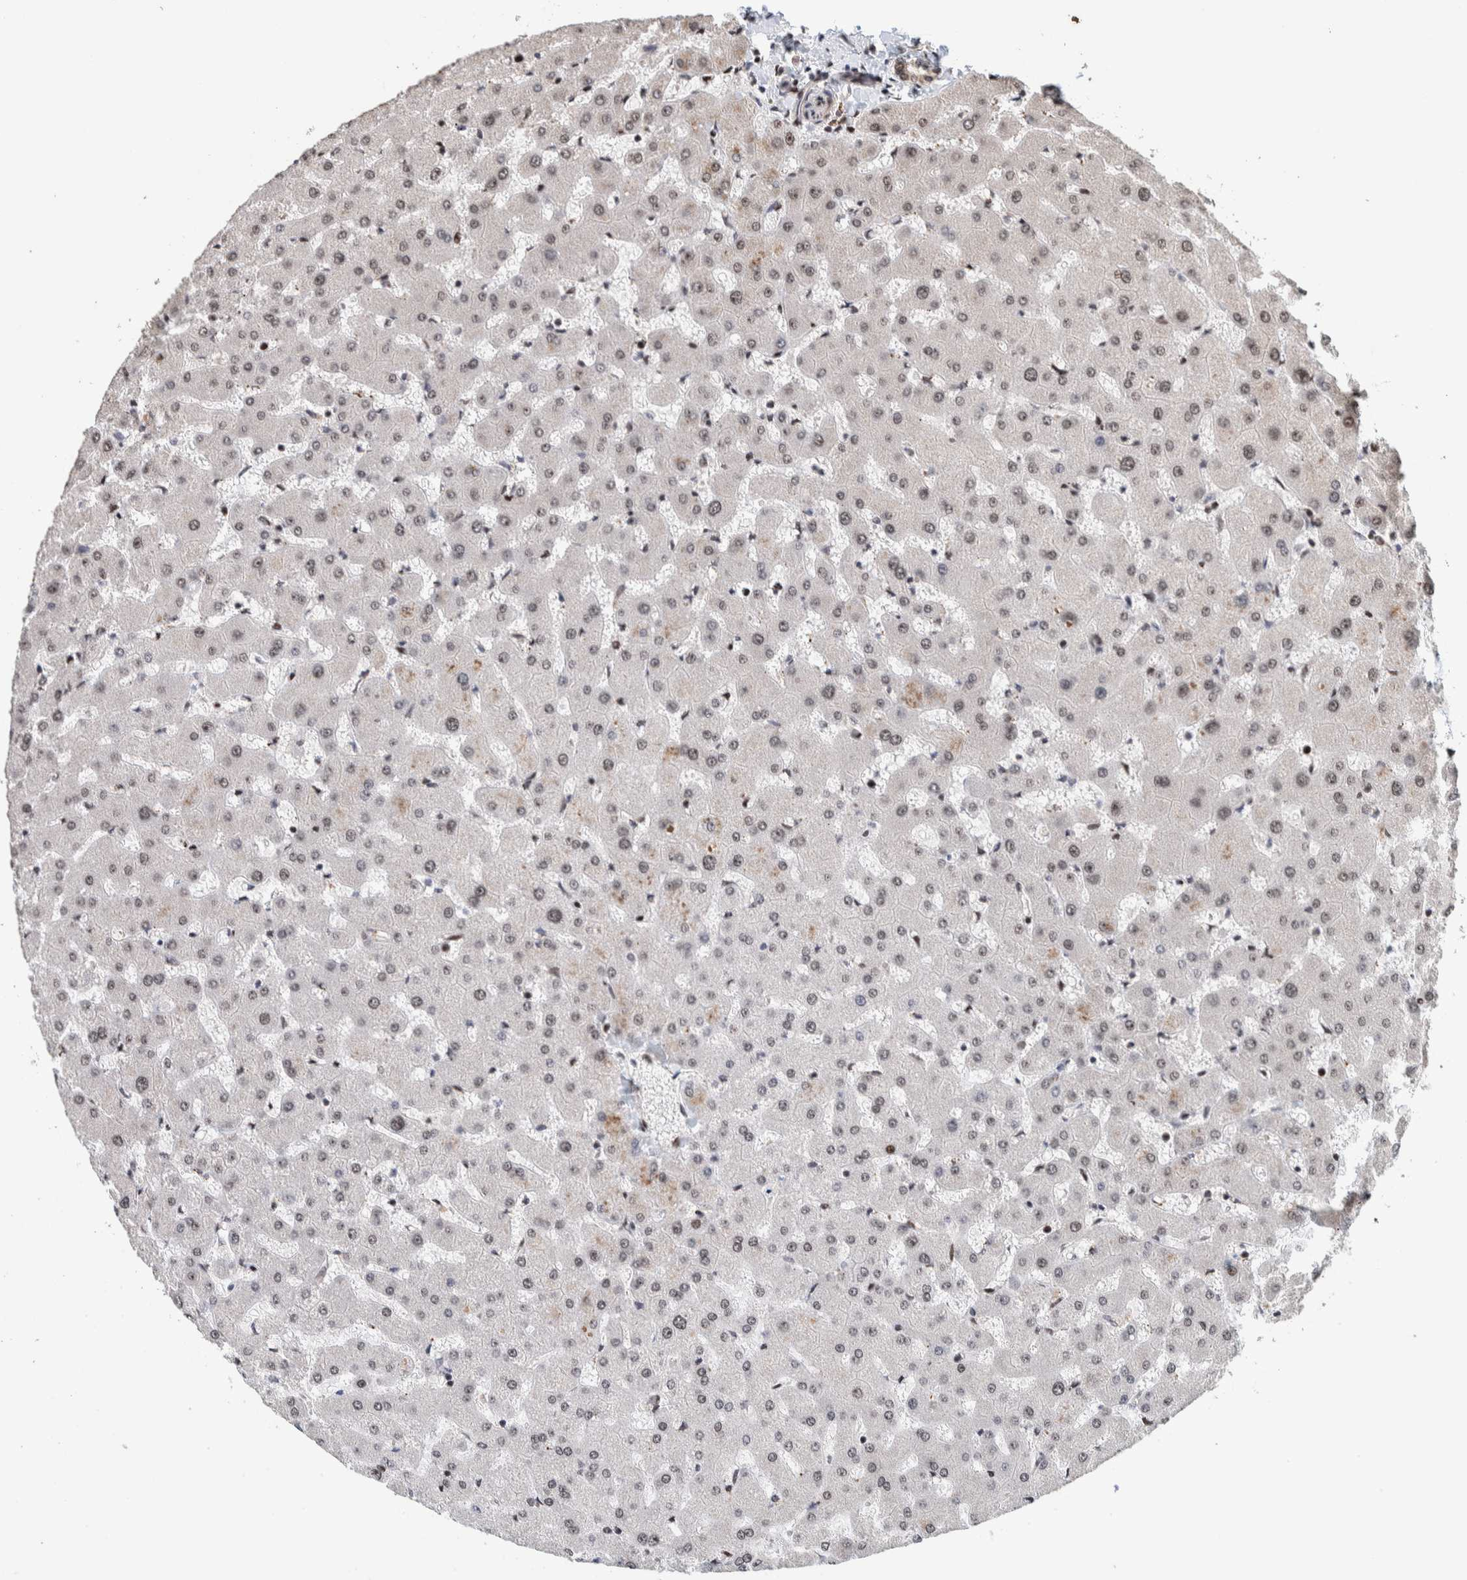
{"staining": {"intensity": "weak", "quantity": "<25%", "location": "nuclear"}, "tissue": "liver", "cell_type": "Cholangiocytes", "image_type": "normal", "snomed": [{"axis": "morphology", "description": "Normal tissue, NOS"}, {"axis": "topography", "description": "Liver"}], "caption": "IHC histopathology image of benign liver: liver stained with DAB shows no significant protein positivity in cholangiocytes.", "gene": "CHD4", "patient": {"sex": "female", "age": 63}}